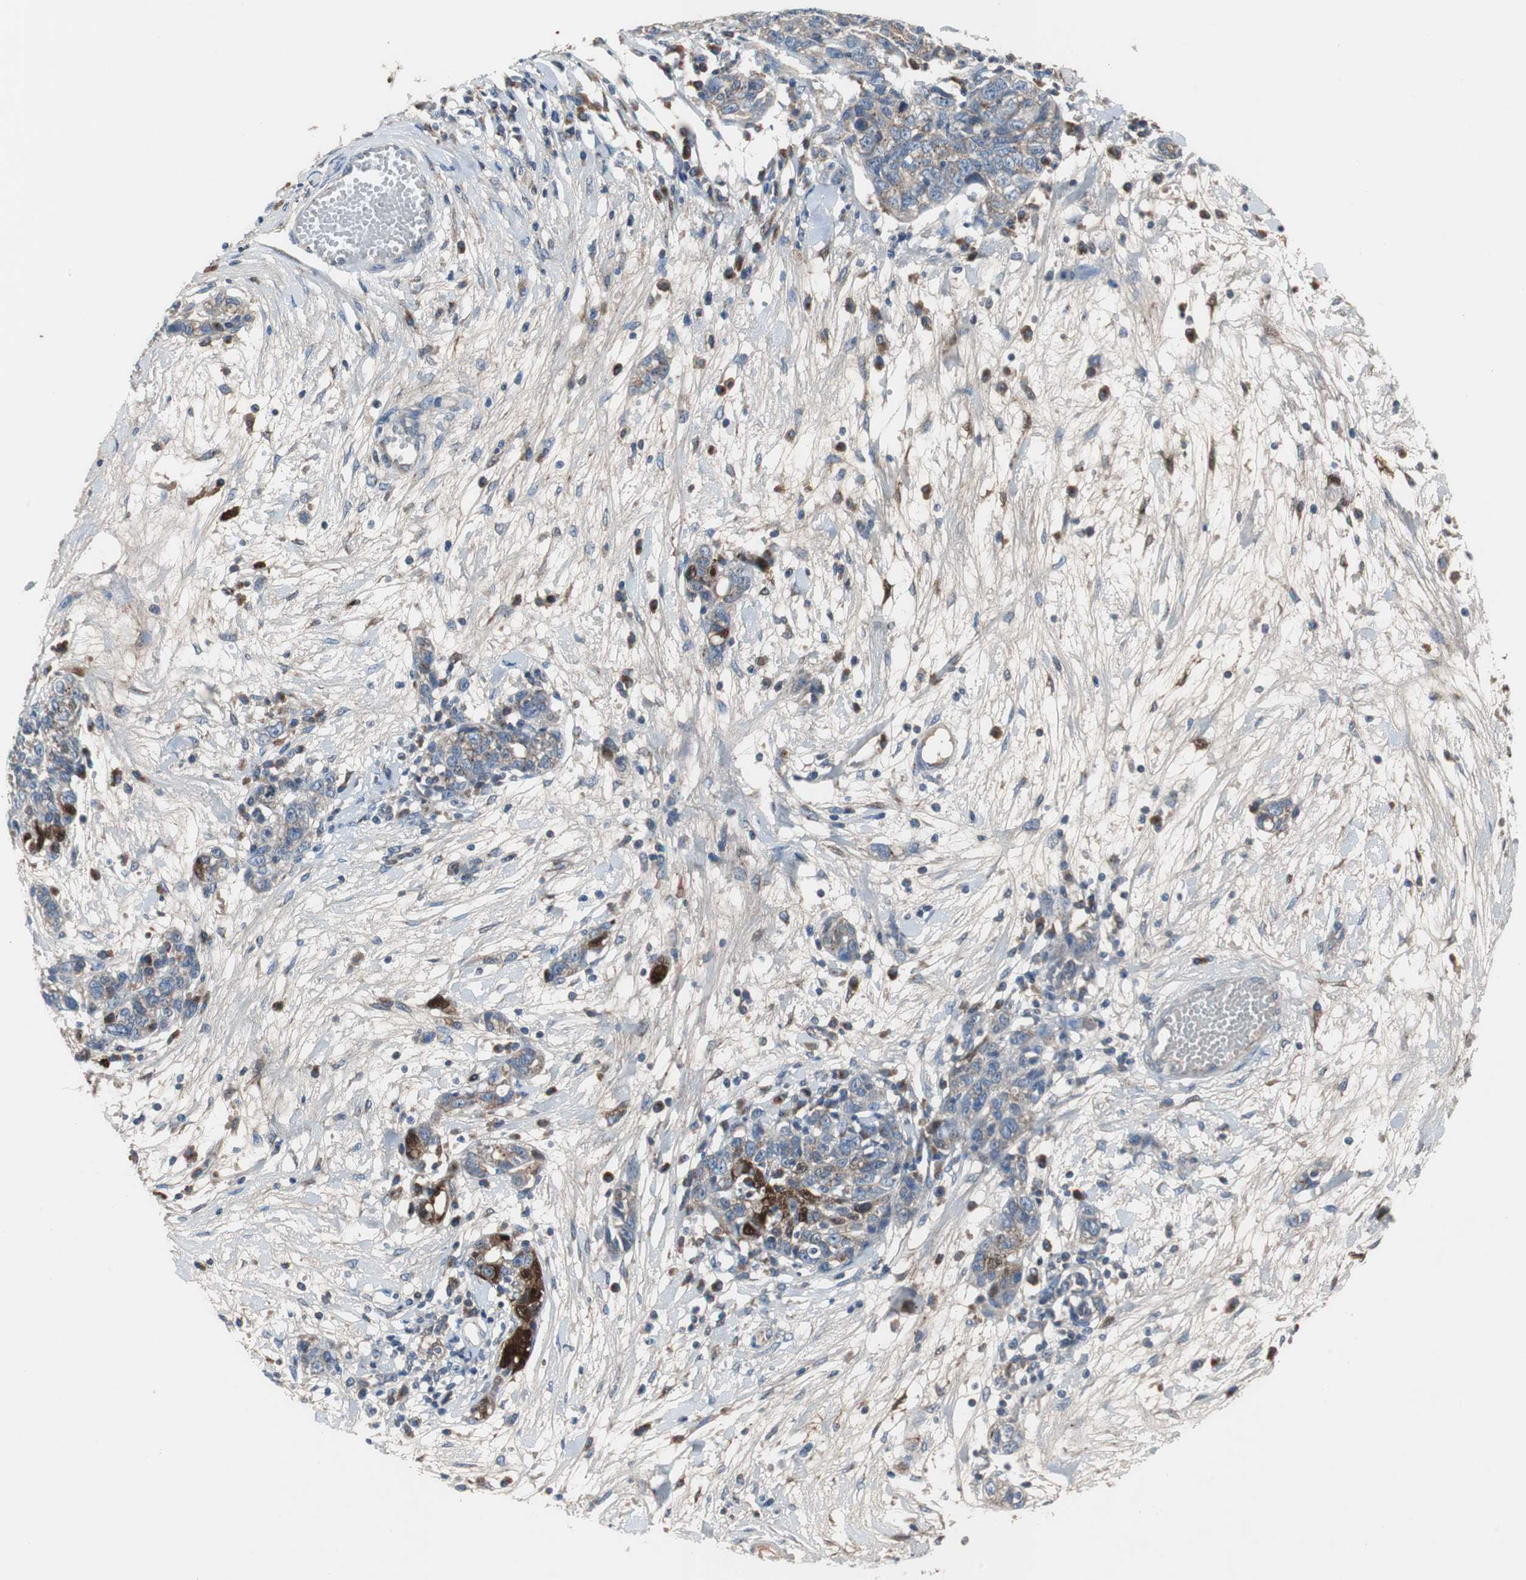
{"staining": {"intensity": "moderate", "quantity": "25%-75%", "location": "cytoplasmic/membranous"}, "tissue": "ovarian cancer", "cell_type": "Tumor cells", "image_type": "cancer", "snomed": [{"axis": "morphology", "description": "Cystadenocarcinoma, serous, NOS"}, {"axis": "topography", "description": "Ovary"}], "caption": "Immunohistochemistry of ovarian serous cystadenocarcinoma displays medium levels of moderate cytoplasmic/membranous expression in approximately 25%-75% of tumor cells.", "gene": "CALB2", "patient": {"sex": "female", "age": 71}}